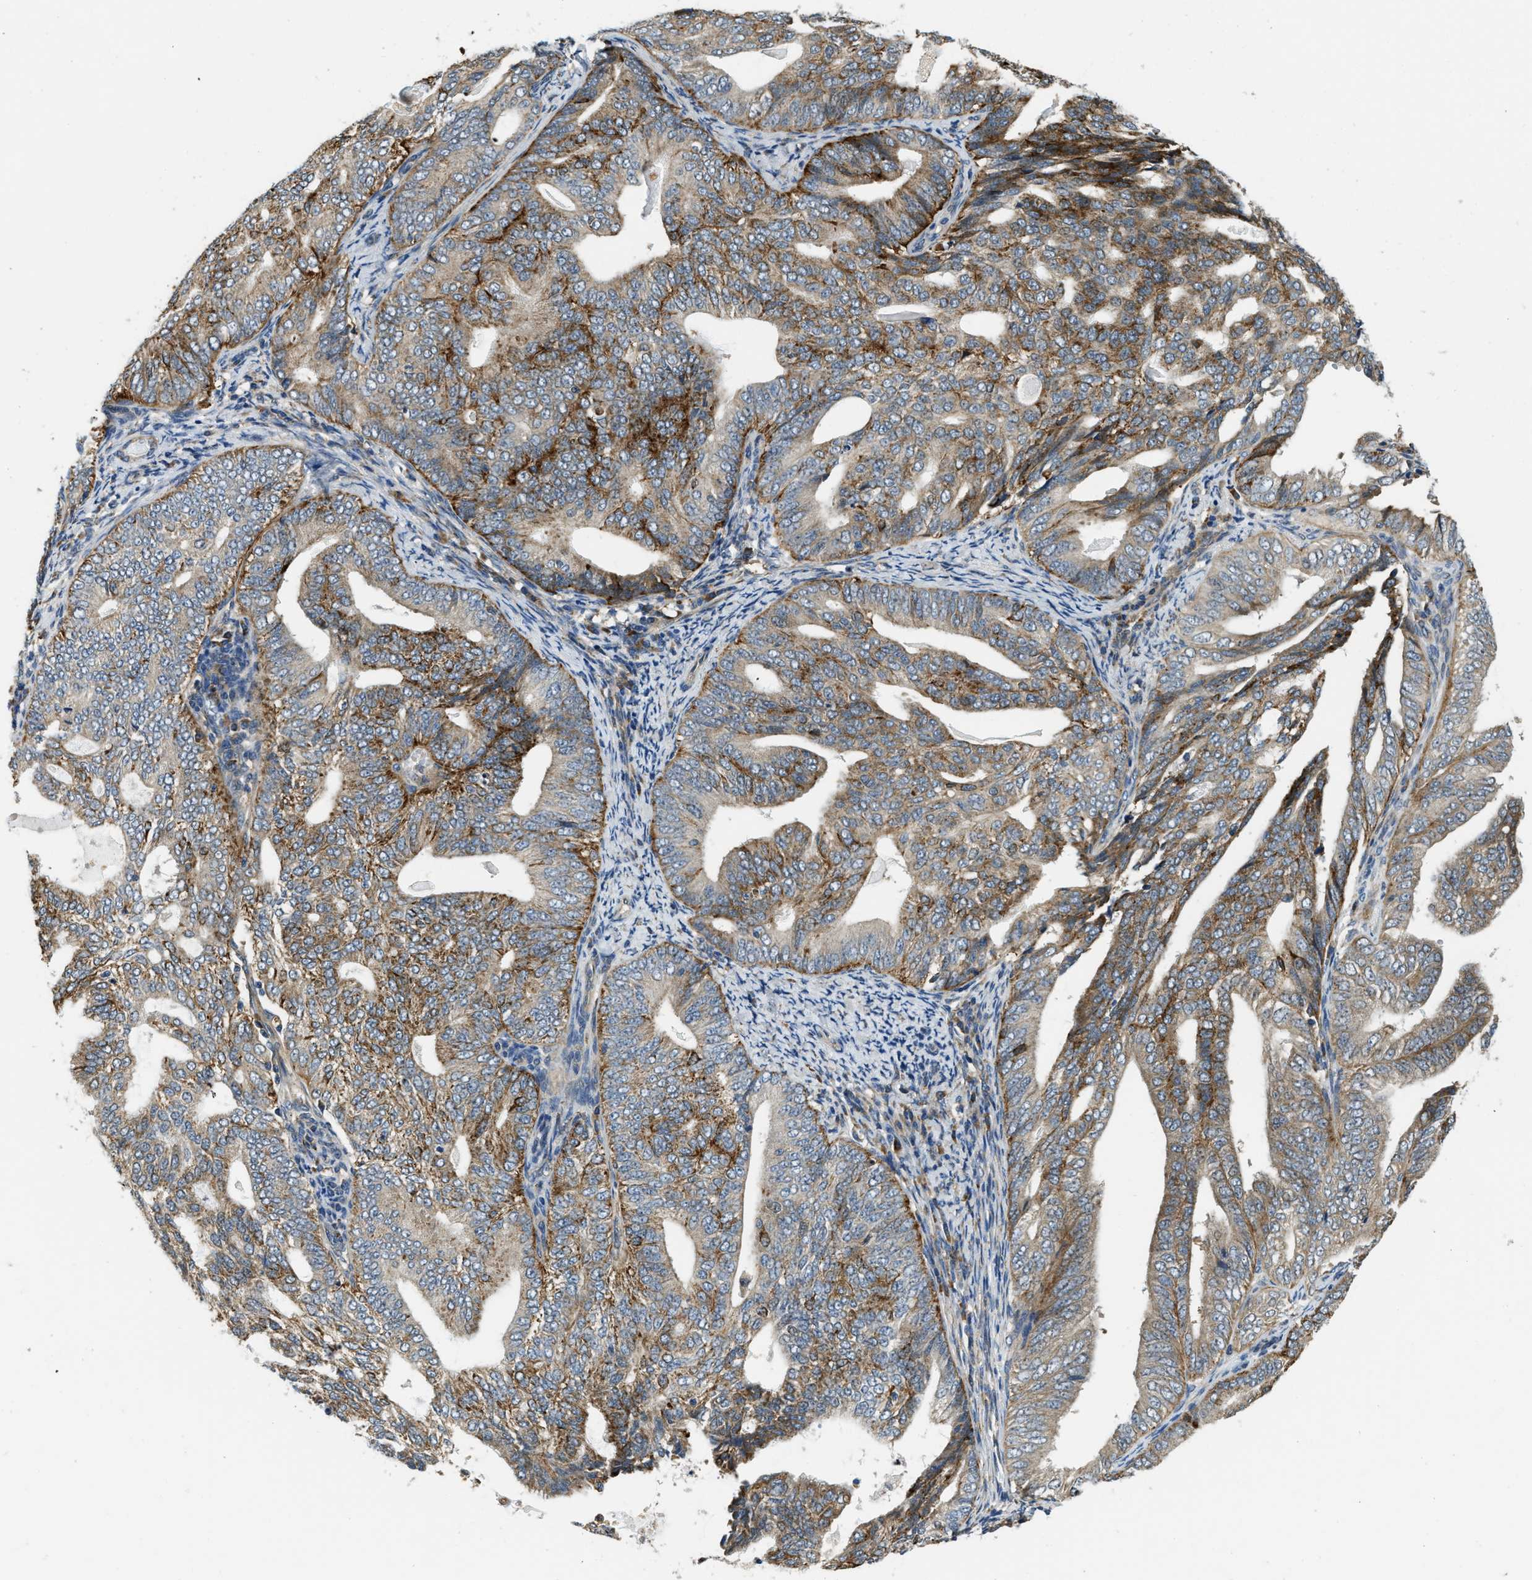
{"staining": {"intensity": "moderate", "quantity": ">75%", "location": "cytoplasmic/membranous"}, "tissue": "endometrial cancer", "cell_type": "Tumor cells", "image_type": "cancer", "snomed": [{"axis": "morphology", "description": "Adenocarcinoma, NOS"}, {"axis": "topography", "description": "Endometrium"}], "caption": "This is a photomicrograph of immunohistochemistry staining of endometrial cancer, which shows moderate positivity in the cytoplasmic/membranous of tumor cells.", "gene": "STARD3NL", "patient": {"sex": "female", "age": 58}}